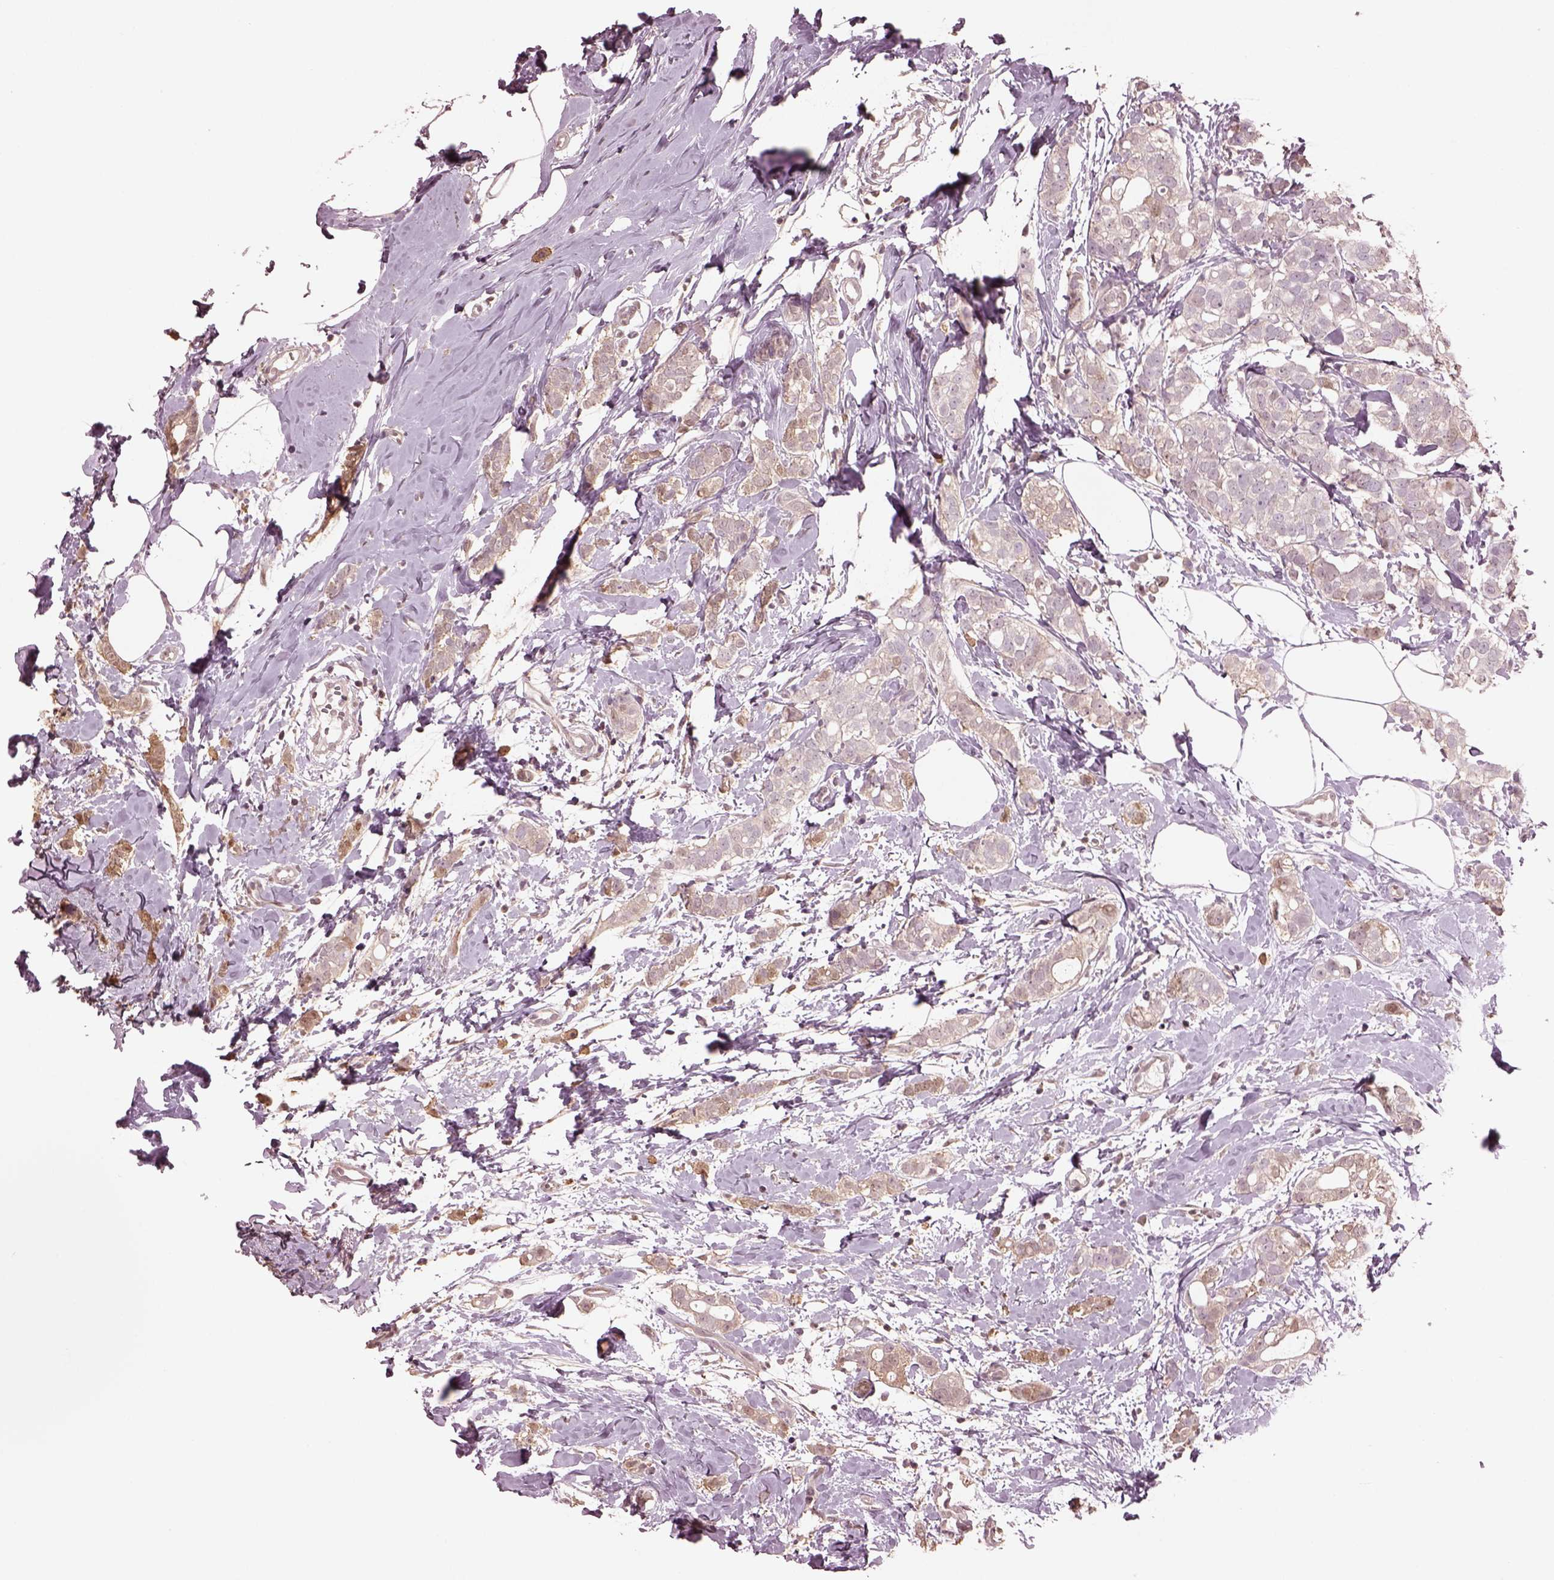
{"staining": {"intensity": "weak", "quantity": "<25%", "location": "cytoplasmic/membranous"}, "tissue": "breast cancer", "cell_type": "Tumor cells", "image_type": "cancer", "snomed": [{"axis": "morphology", "description": "Duct carcinoma"}, {"axis": "topography", "description": "Breast"}], "caption": "Breast intraductal carcinoma stained for a protein using IHC shows no staining tumor cells.", "gene": "SRI", "patient": {"sex": "female", "age": 40}}